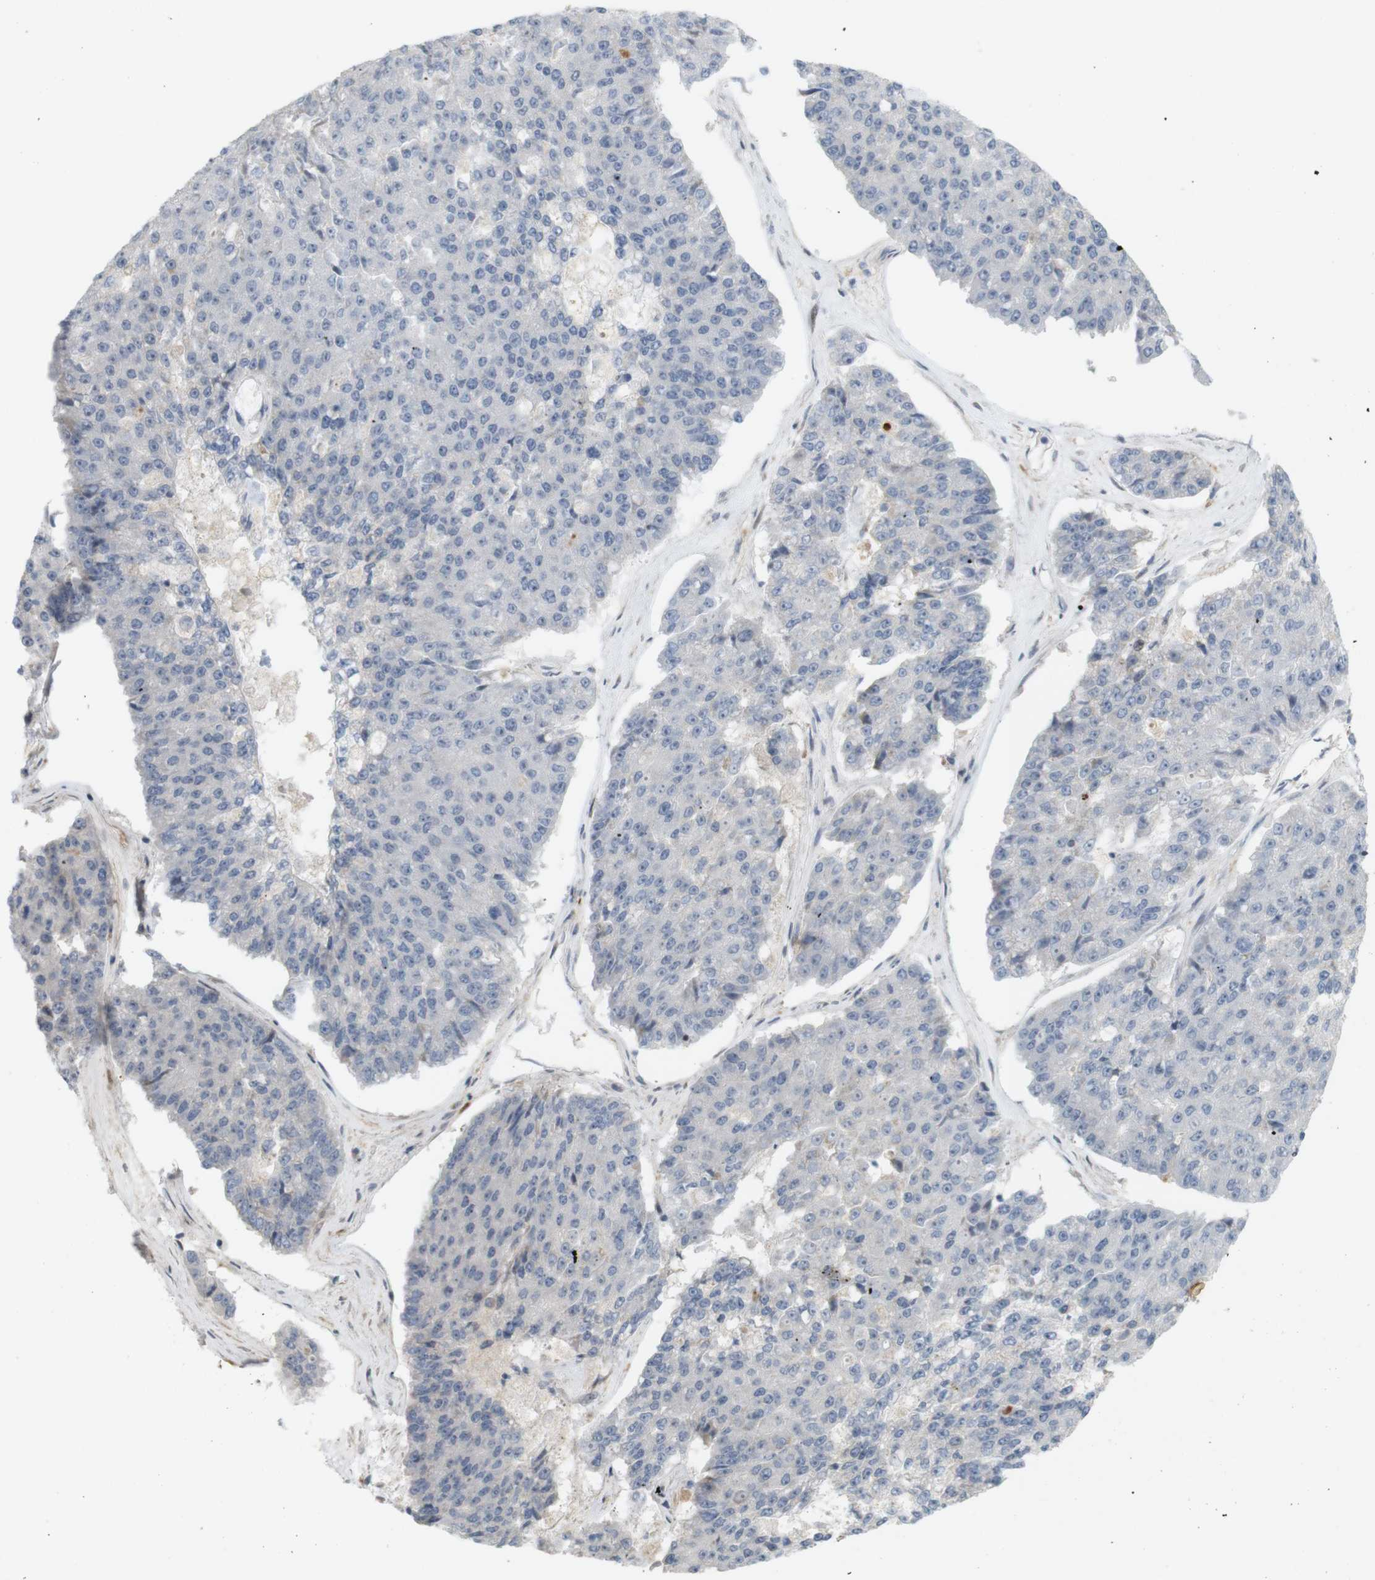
{"staining": {"intensity": "negative", "quantity": "none", "location": "none"}, "tissue": "pancreatic cancer", "cell_type": "Tumor cells", "image_type": "cancer", "snomed": [{"axis": "morphology", "description": "Adenocarcinoma, NOS"}, {"axis": "topography", "description": "Pancreas"}], "caption": "The micrograph reveals no staining of tumor cells in adenocarcinoma (pancreatic). (DAB immunohistochemistry (IHC), high magnification).", "gene": "PPP1R14A", "patient": {"sex": "male", "age": 50}}